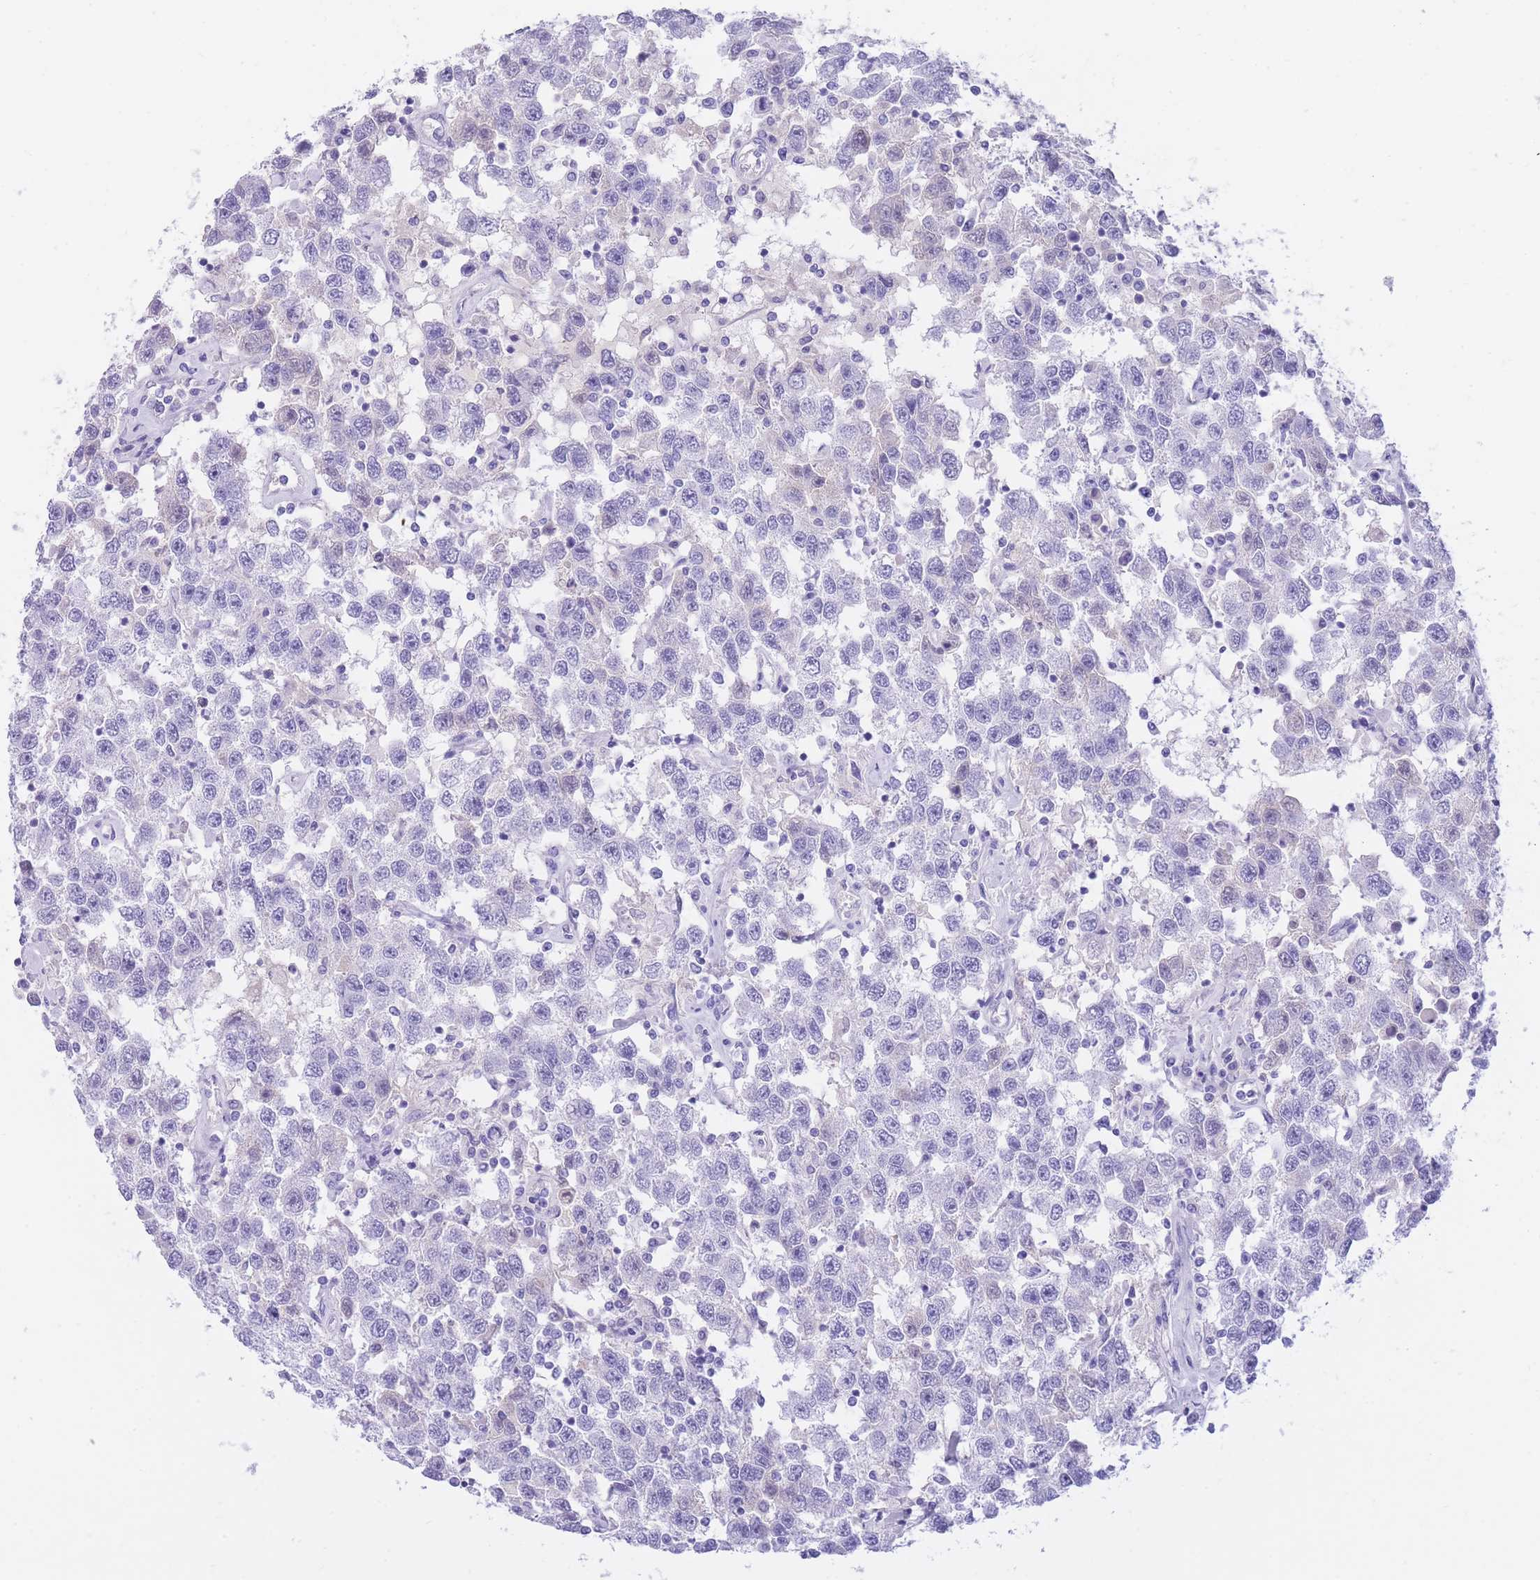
{"staining": {"intensity": "negative", "quantity": "none", "location": "none"}, "tissue": "testis cancer", "cell_type": "Tumor cells", "image_type": "cancer", "snomed": [{"axis": "morphology", "description": "Seminoma, NOS"}, {"axis": "topography", "description": "Testis"}], "caption": "Testis cancer was stained to show a protein in brown. There is no significant staining in tumor cells.", "gene": "SULT1A1", "patient": {"sex": "male", "age": 41}}